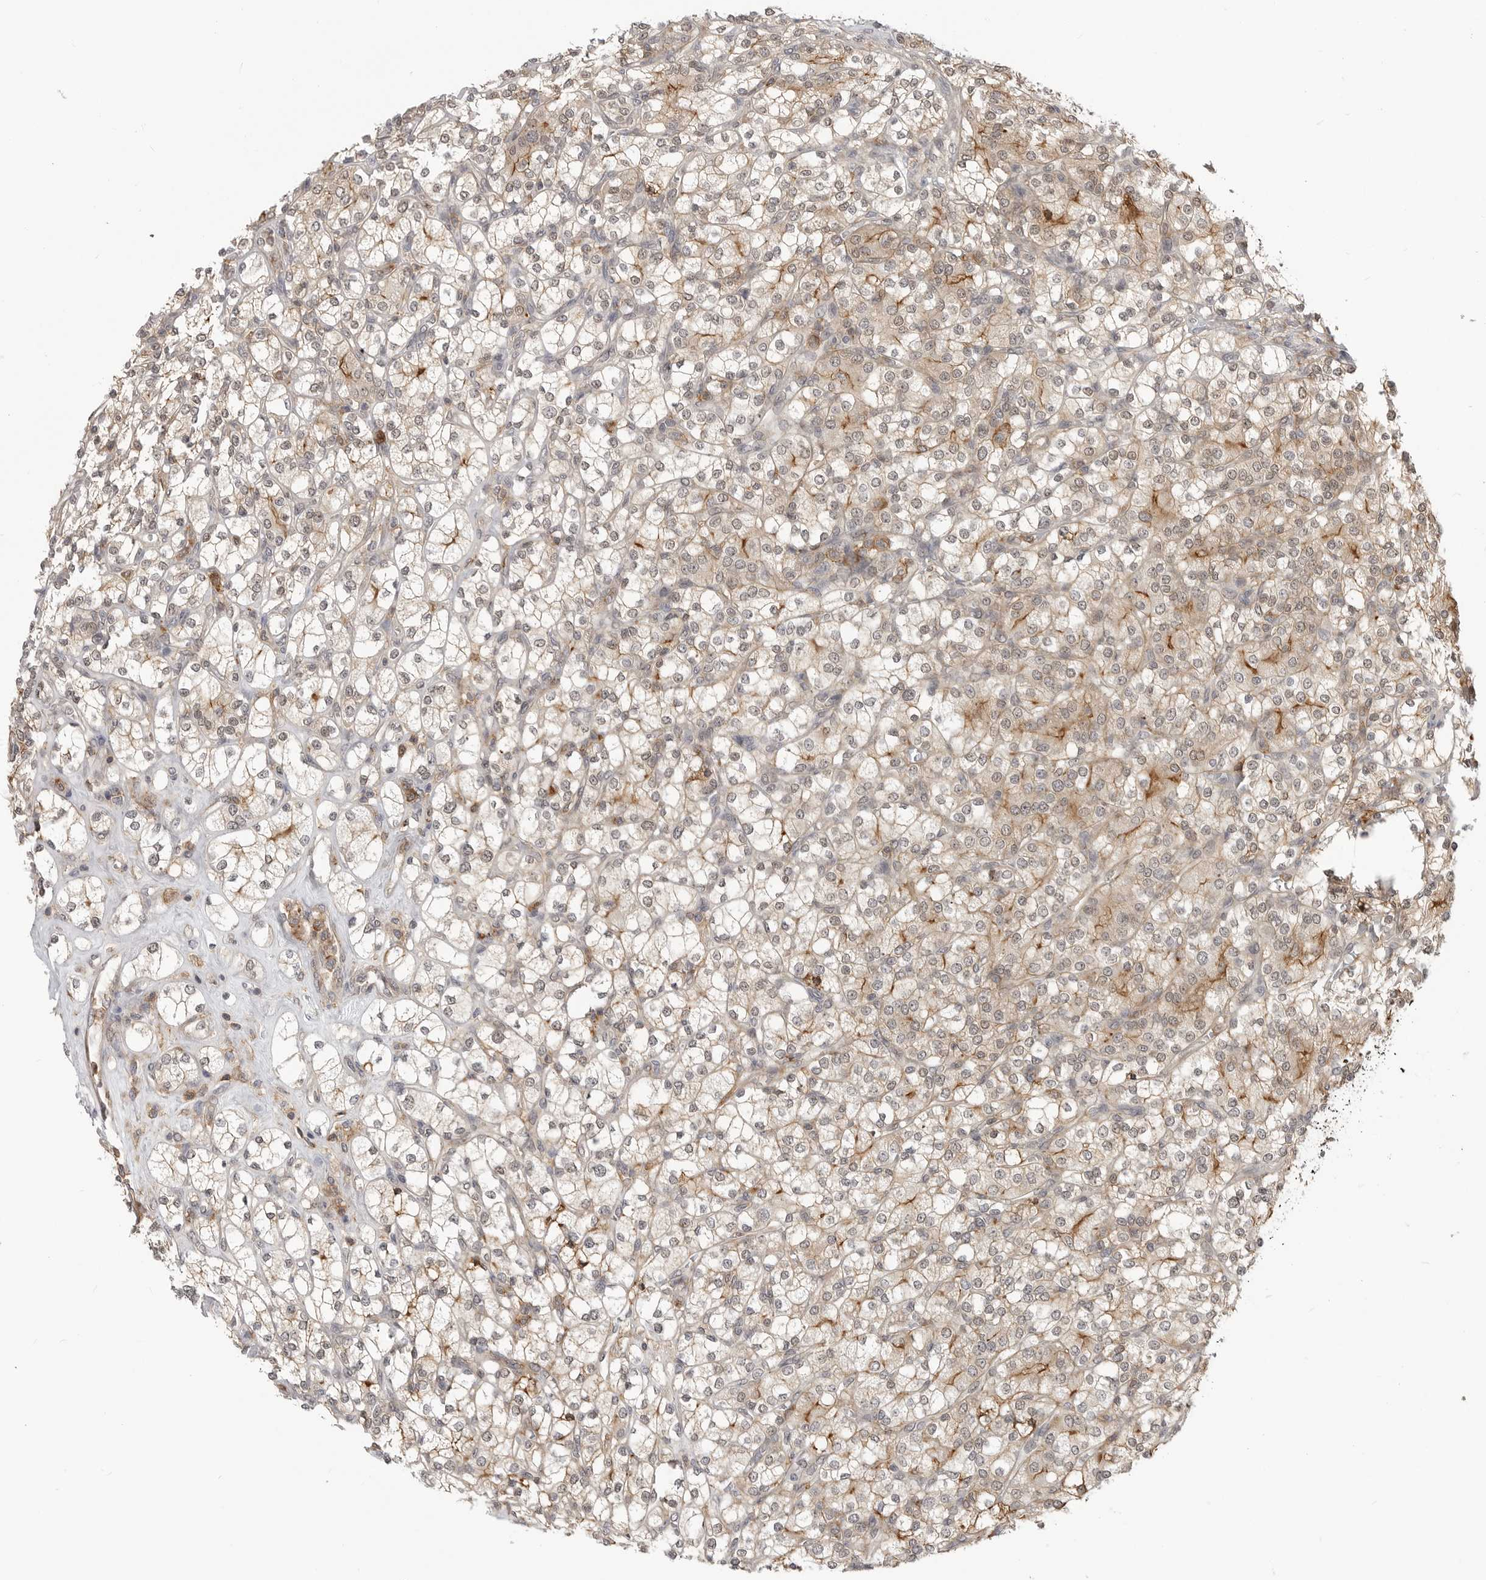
{"staining": {"intensity": "moderate", "quantity": "25%-75%", "location": "cytoplasmic/membranous"}, "tissue": "renal cancer", "cell_type": "Tumor cells", "image_type": "cancer", "snomed": [{"axis": "morphology", "description": "Adenocarcinoma, NOS"}, {"axis": "topography", "description": "Kidney"}], "caption": "Moderate cytoplasmic/membranous expression for a protein is seen in approximately 25%-75% of tumor cells of renal adenocarcinoma using immunohistochemistry.", "gene": "ANXA11", "patient": {"sex": "male", "age": 77}}